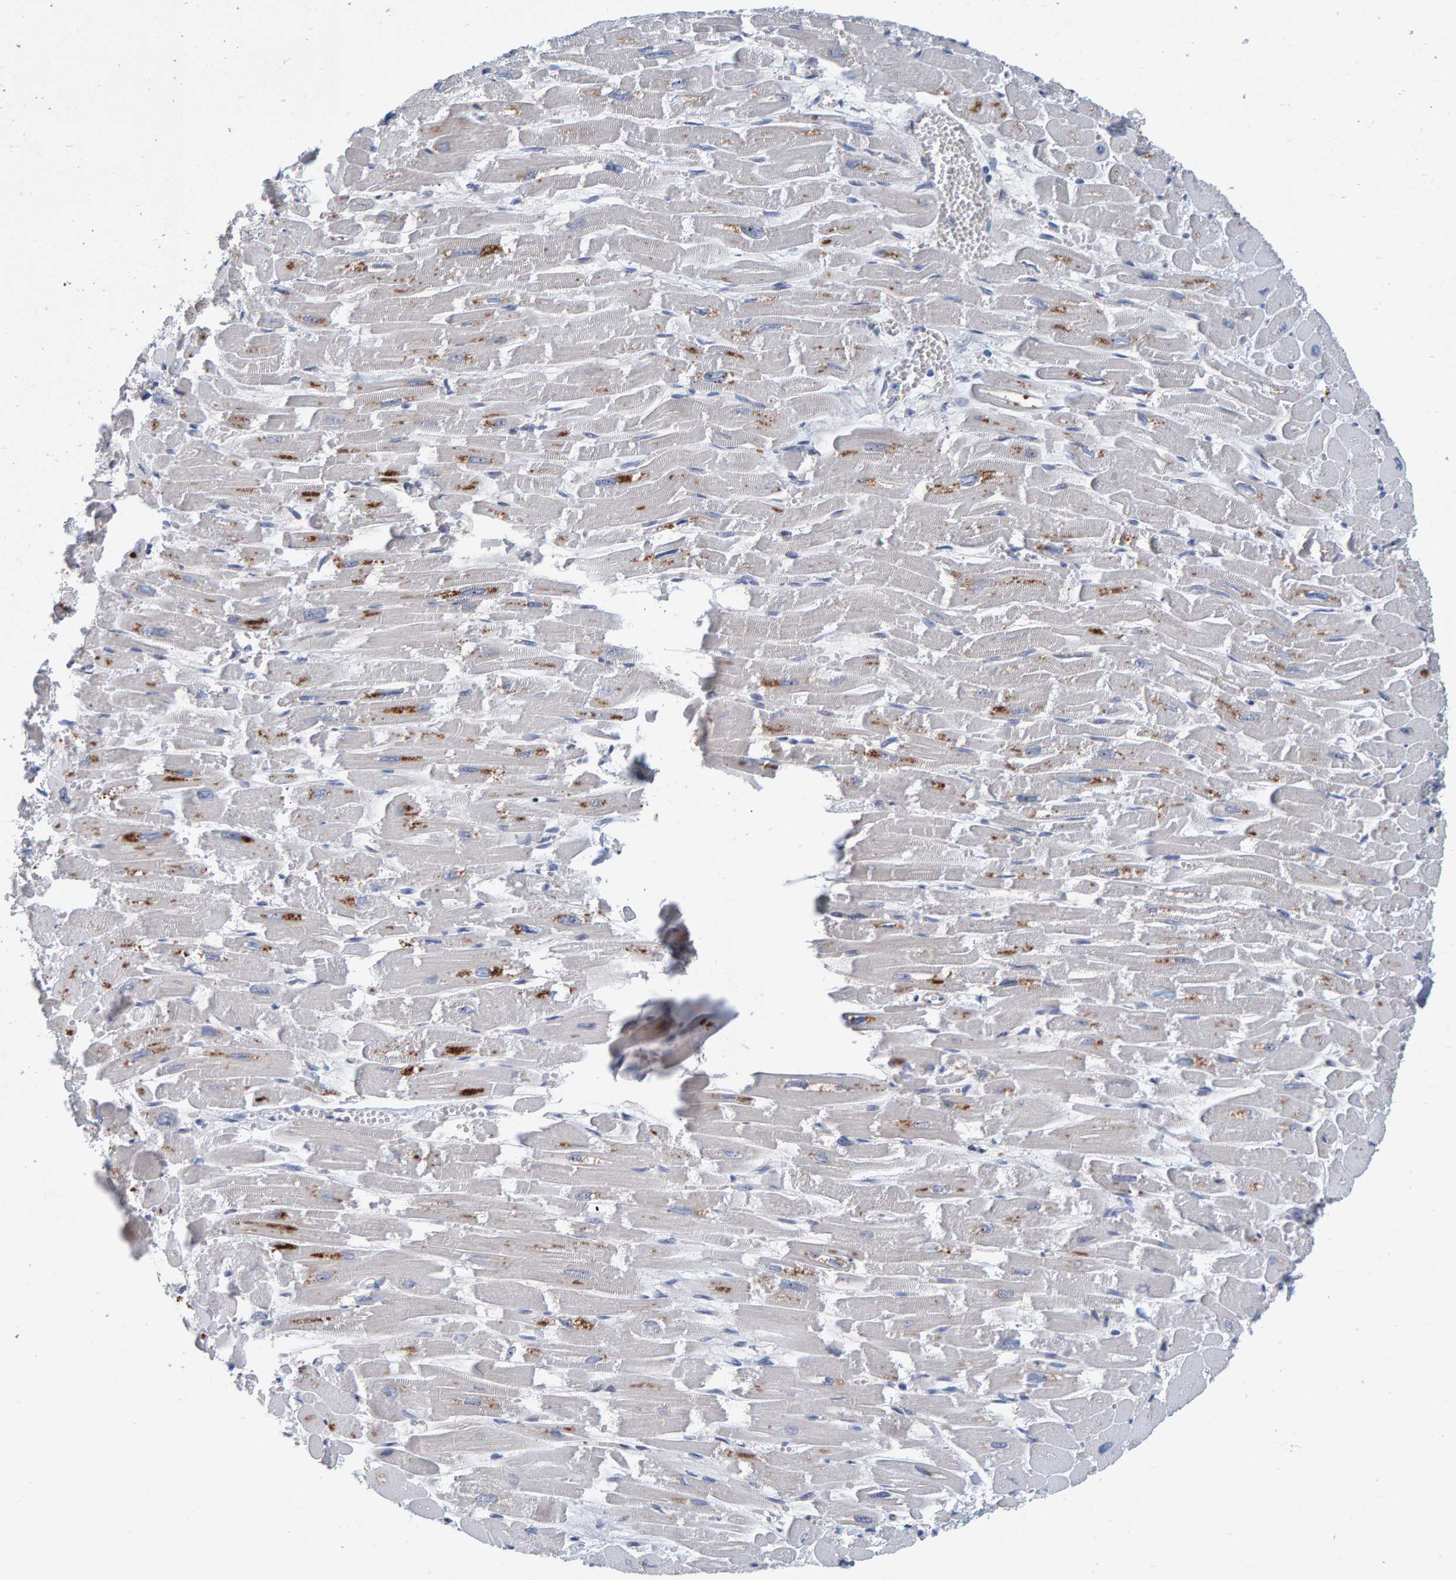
{"staining": {"intensity": "strong", "quantity": ">75%", "location": "cytoplasmic/membranous,nuclear"}, "tissue": "heart muscle", "cell_type": "Cardiomyocytes", "image_type": "normal", "snomed": [{"axis": "morphology", "description": "Normal tissue, NOS"}, {"axis": "topography", "description": "Heart"}], "caption": "Immunohistochemistry (IHC) photomicrograph of unremarkable heart muscle: heart muscle stained using immunohistochemistry exhibits high levels of strong protein expression localized specifically in the cytoplasmic/membranous,nuclear of cardiomyocytes, appearing as a cytoplasmic/membranous,nuclear brown color.", "gene": "NOL11", "patient": {"sex": "male", "age": 54}}